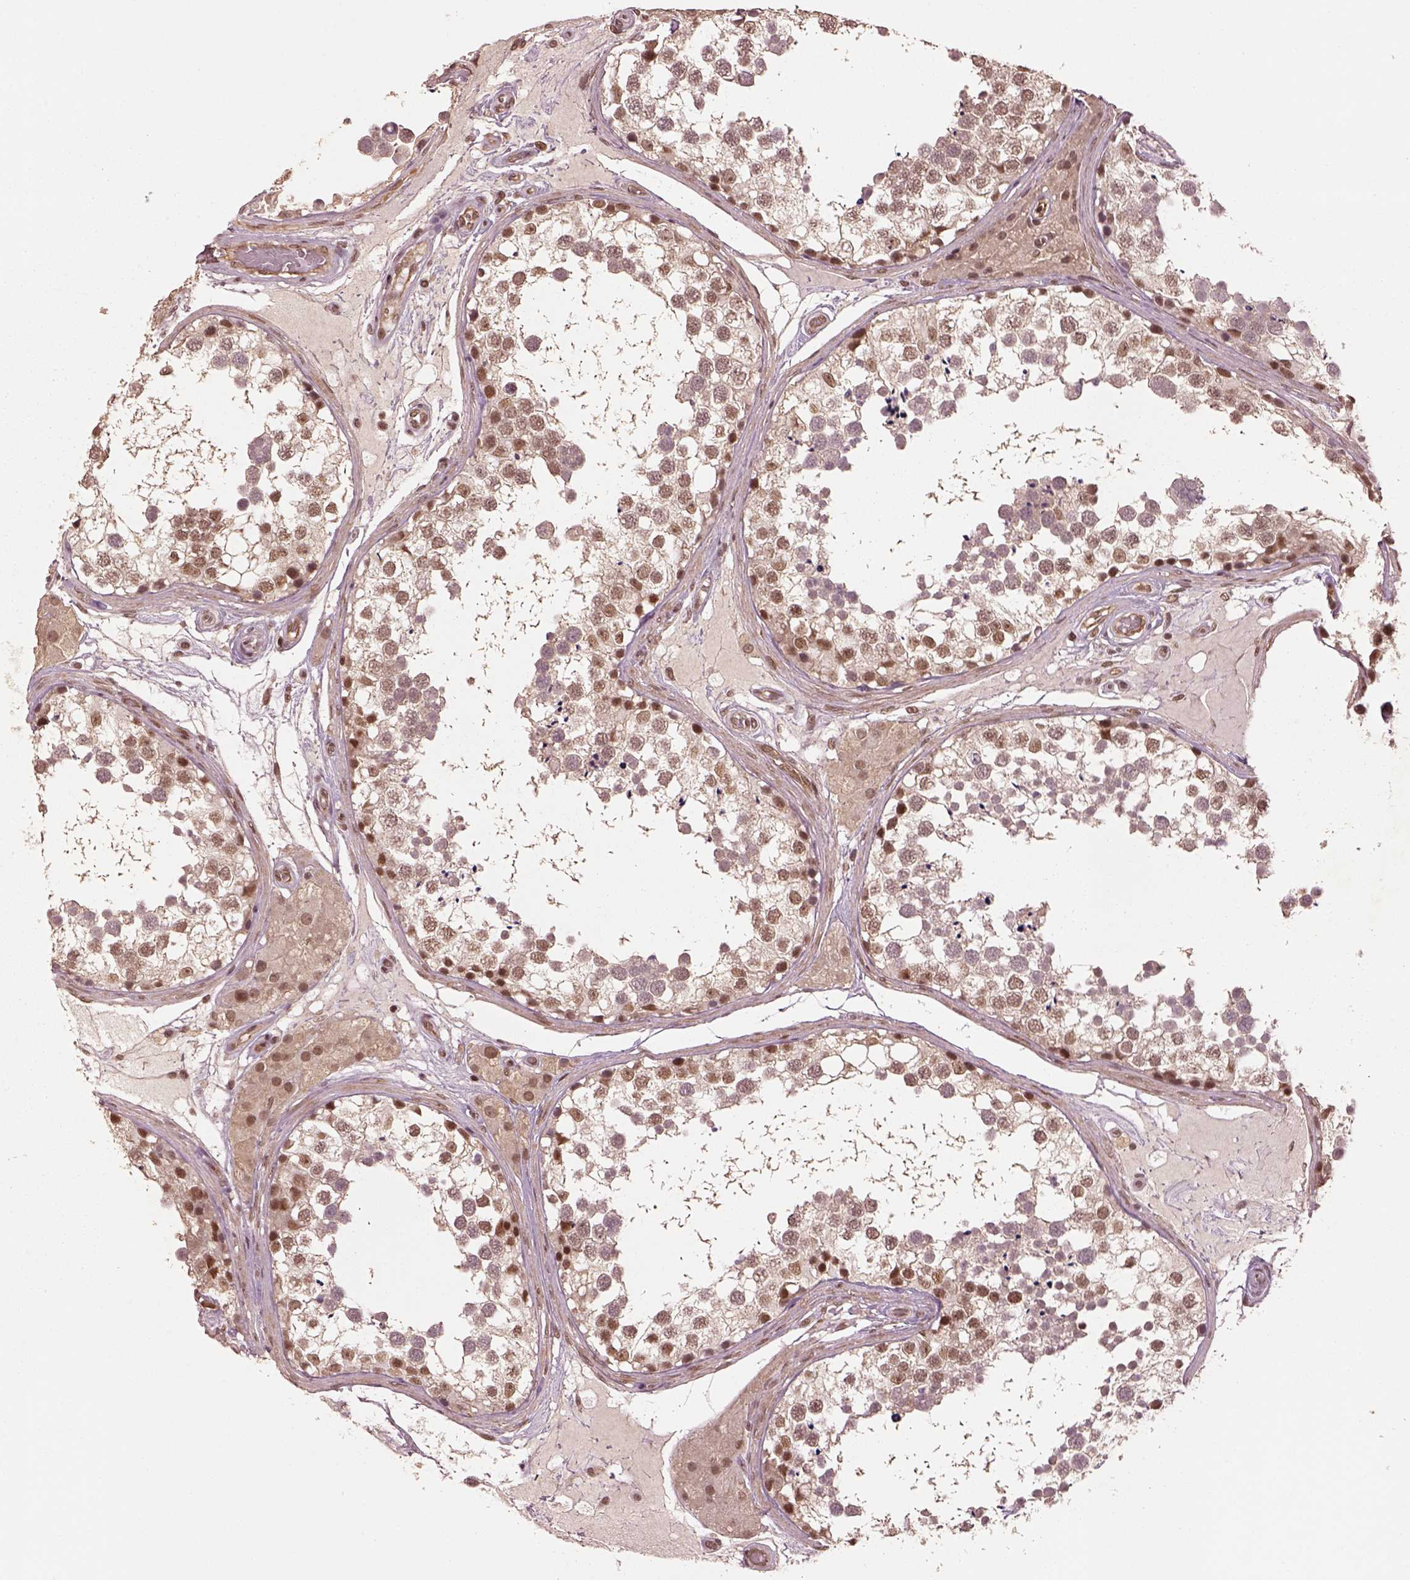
{"staining": {"intensity": "moderate", "quantity": "25%-75%", "location": "nuclear"}, "tissue": "testis", "cell_type": "Cells in seminiferous ducts", "image_type": "normal", "snomed": [{"axis": "morphology", "description": "Normal tissue, NOS"}, {"axis": "morphology", "description": "Seminoma, NOS"}, {"axis": "topography", "description": "Testis"}], "caption": "The image displays immunohistochemical staining of benign testis. There is moderate nuclear staining is present in about 25%-75% of cells in seminiferous ducts.", "gene": "BRD9", "patient": {"sex": "male", "age": 65}}